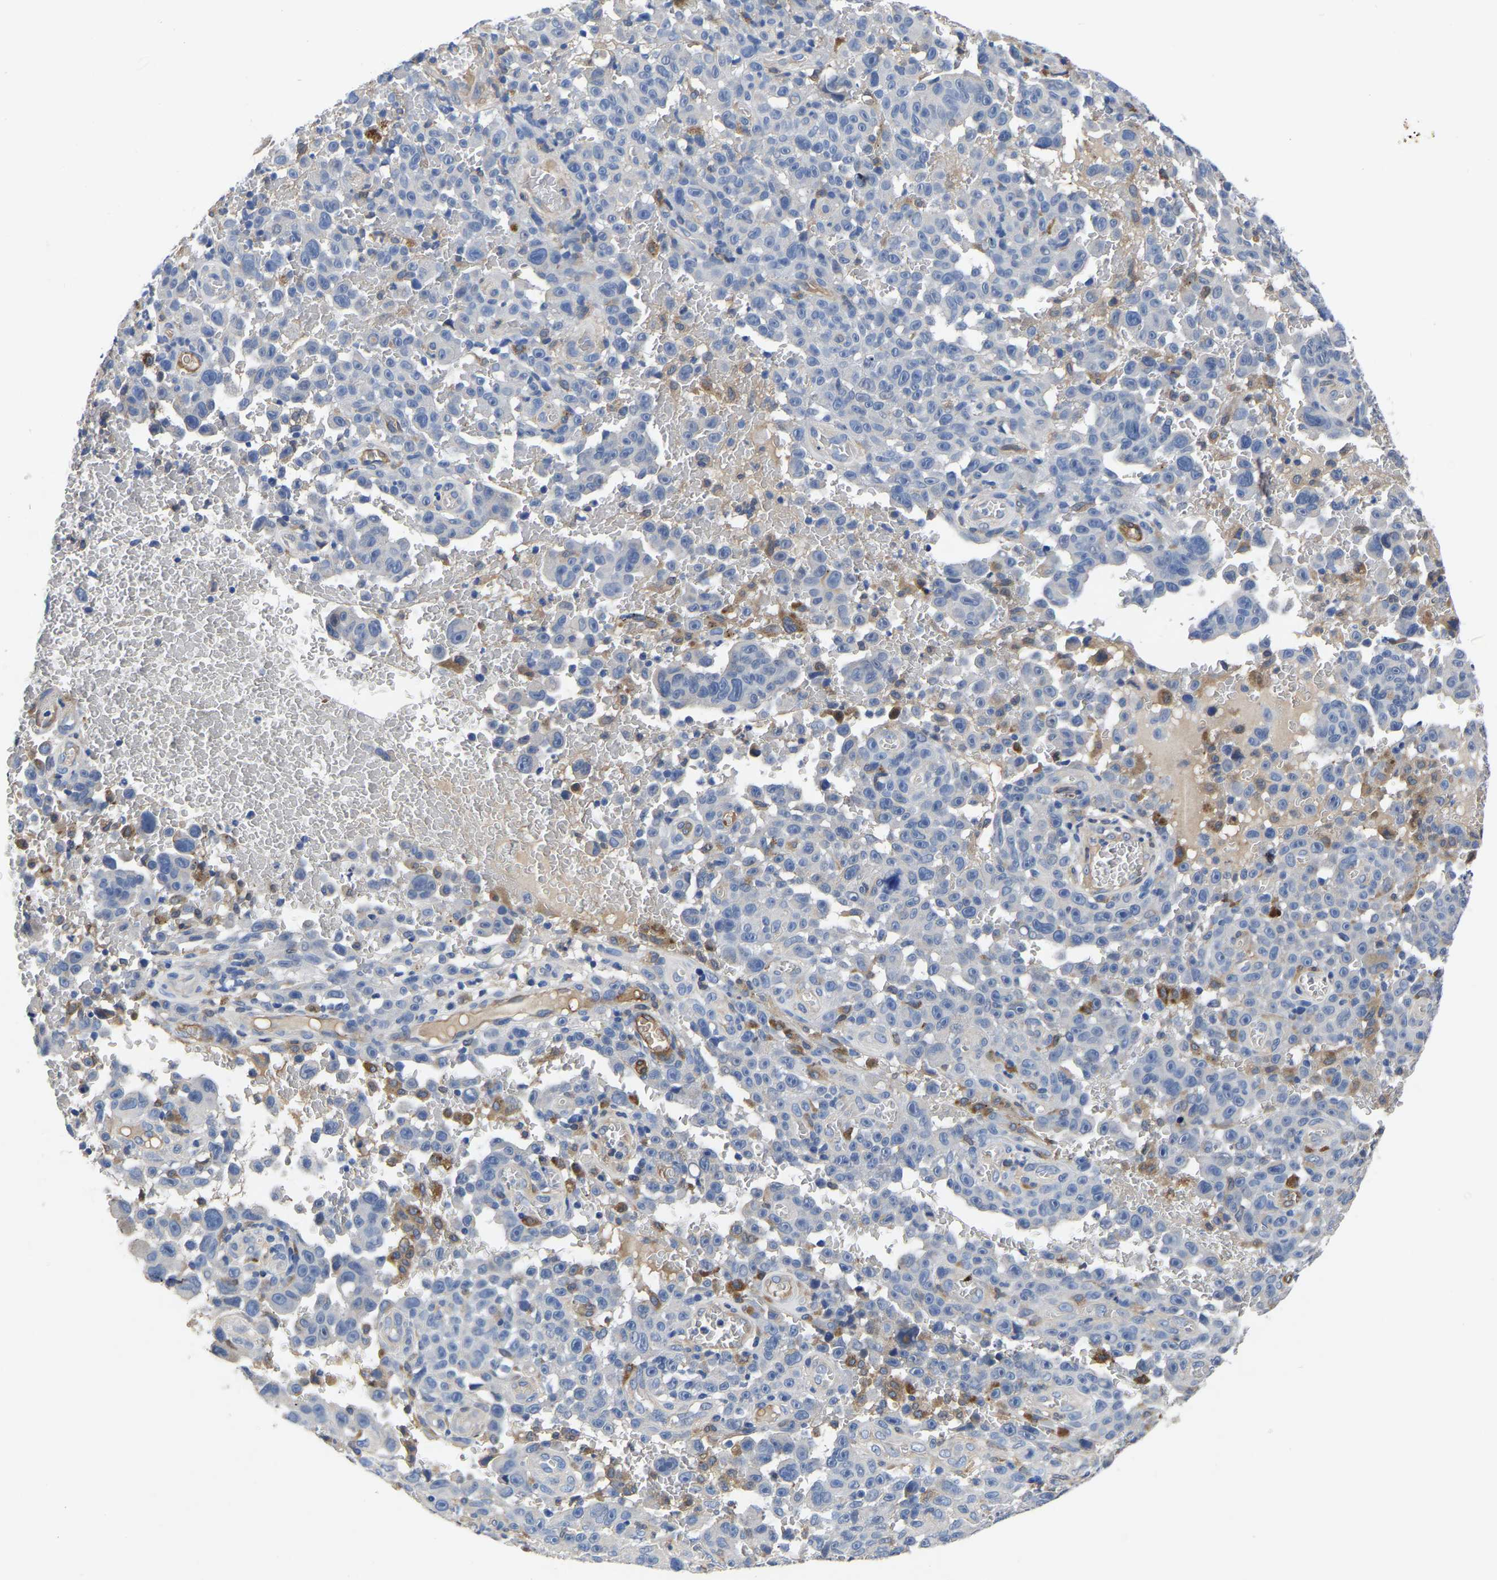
{"staining": {"intensity": "negative", "quantity": "none", "location": "none"}, "tissue": "melanoma", "cell_type": "Tumor cells", "image_type": "cancer", "snomed": [{"axis": "morphology", "description": "Malignant melanoma, NOS"}, {"axis": "topography", "description": "Skin"}], "caption": "Malignant melanoma stained for a protein using immunohistochemistry demonstrates no staining tumor cells.", "gene": "ATG2B", "patient": {"sex": "female", "age": 82}}